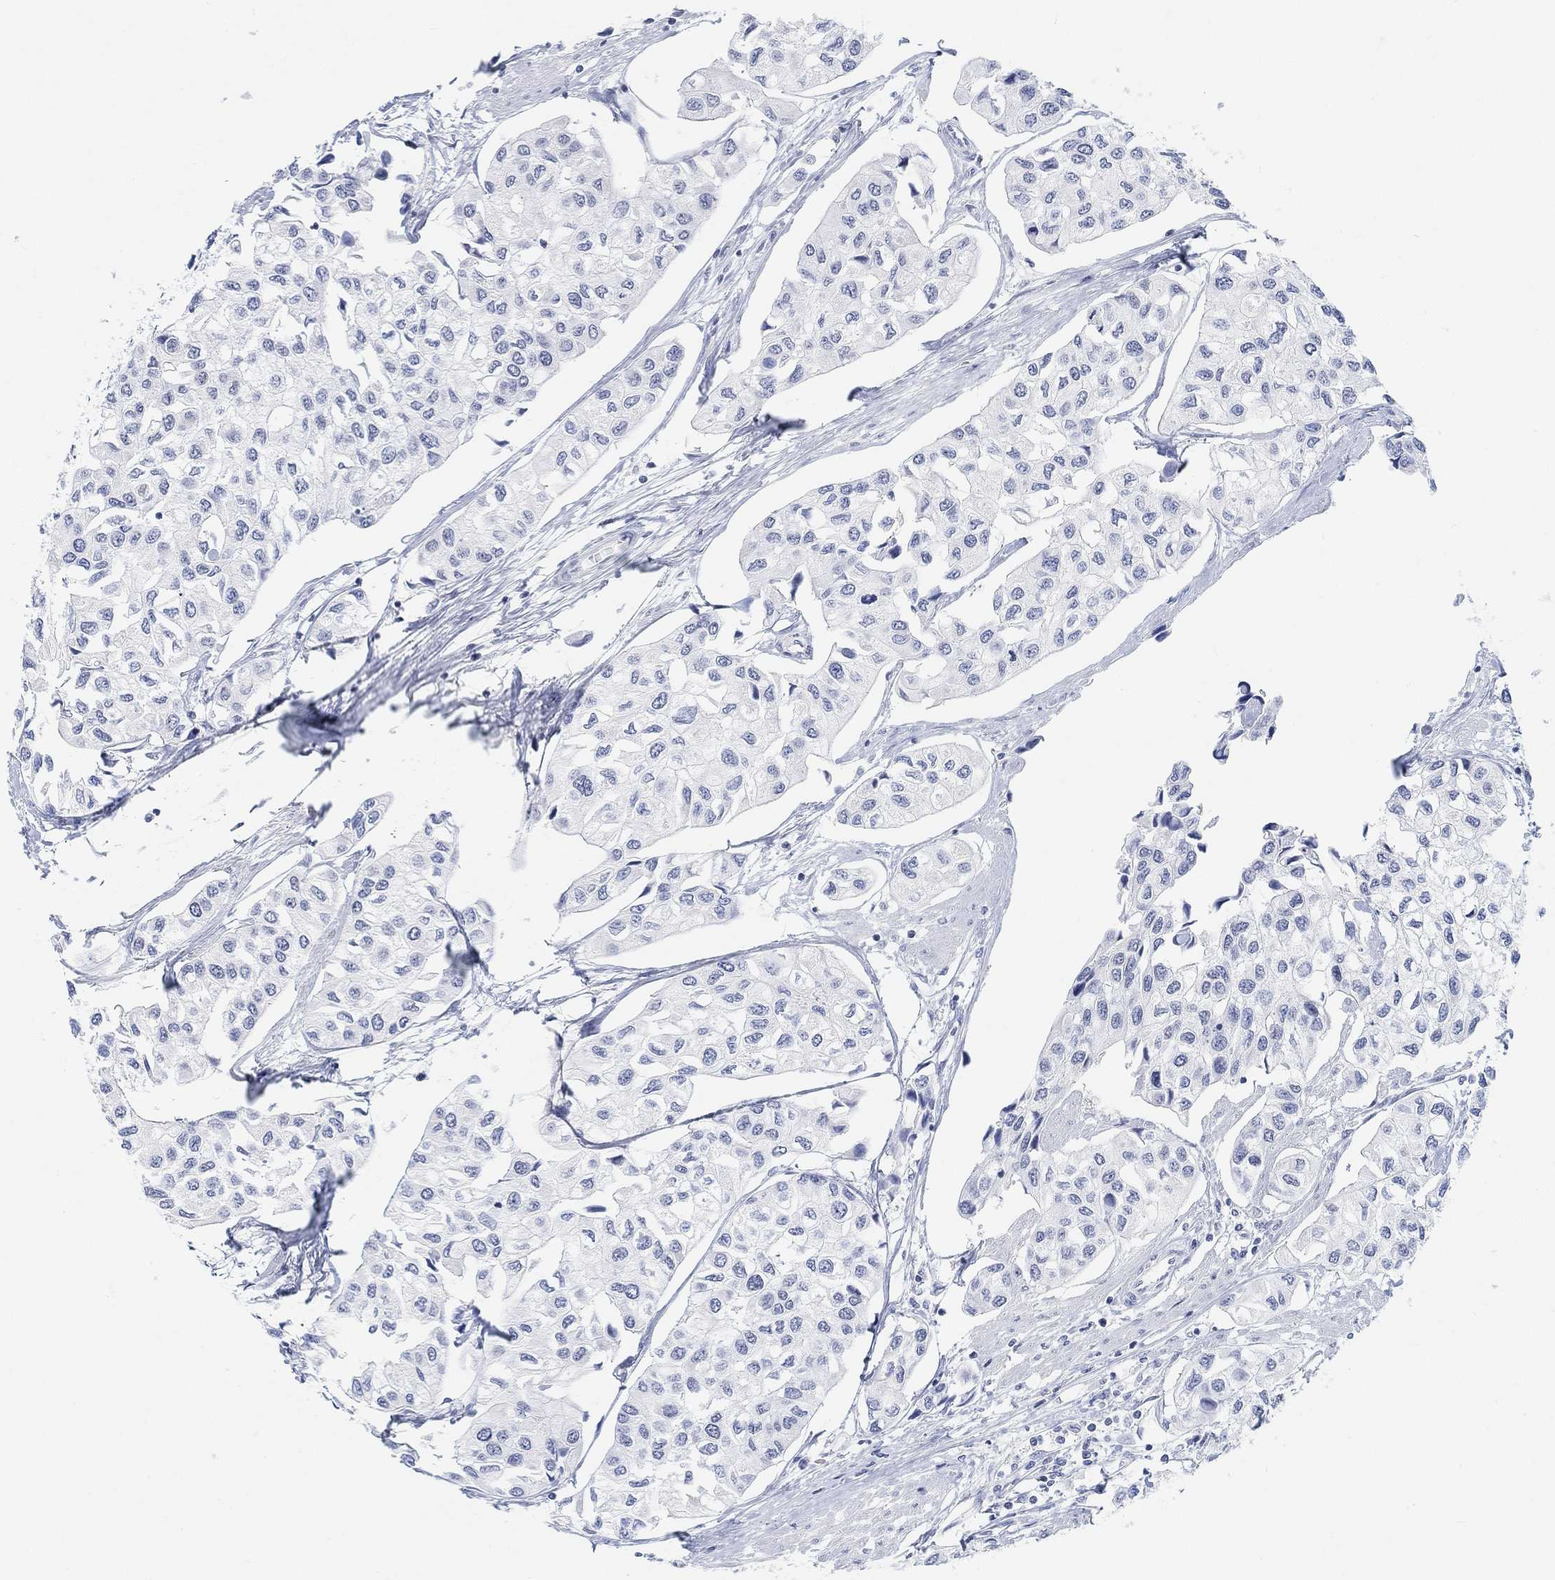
{"staining": {"intensity": "negative", "quantity": "none", "location": "none"}, "tissue": "urothelial cancer", "cell_type": "Tumor cells", "image_type": "cancer", "snomed": [{"axis": "morphology", "description": "Urothelial carcinoma, High grade"}, {"axis": "topography", "description": "Urinary bladder"}], "caption": "This is an IHC image of urothelial cancer. There is no staining in tumor cells.", "gene": "PURG", "patient": {"sex": "male", "age": 73}}